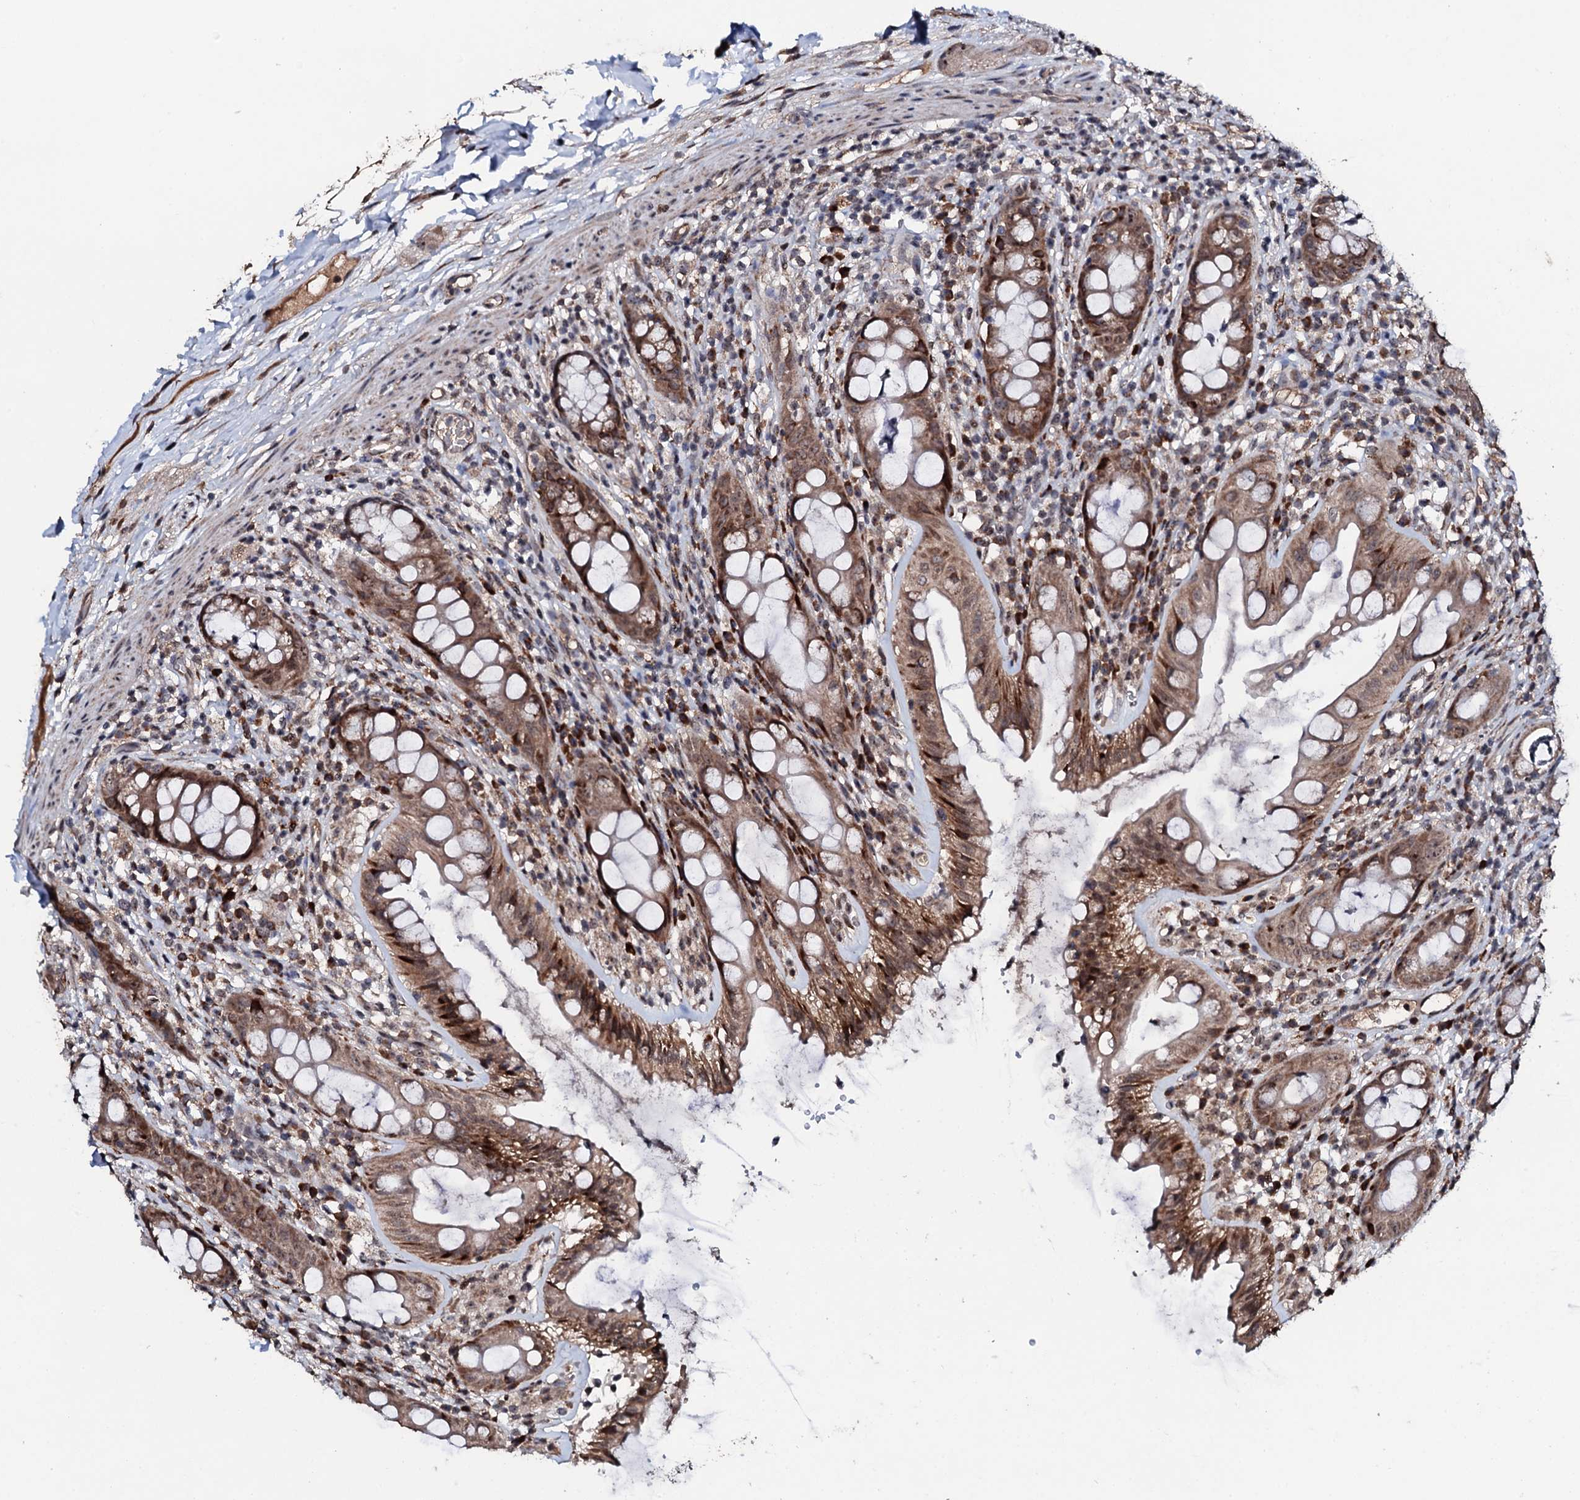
{"staining": {"intensity": "moderate", "quantity": ">75%", "location": "cytoplasmic/membranous"}, "tissue": "rectum", "cell_type": "Glandular cells", "image_type": "normal", "snomed": [{"axis": "morphology", "description": "Normal tissue, NOS"}, {"axis": "topography", "description": "Rectum"}], "caption": "An immunohistochemistry photomicrograph of normal tissue is shown. Protein staining in brown labels moderate cytoplasmic/membranous positivity in rectum within glandular cells.", "gene": "FAM111A", "patient": {"sex": "female", "age": 57}}